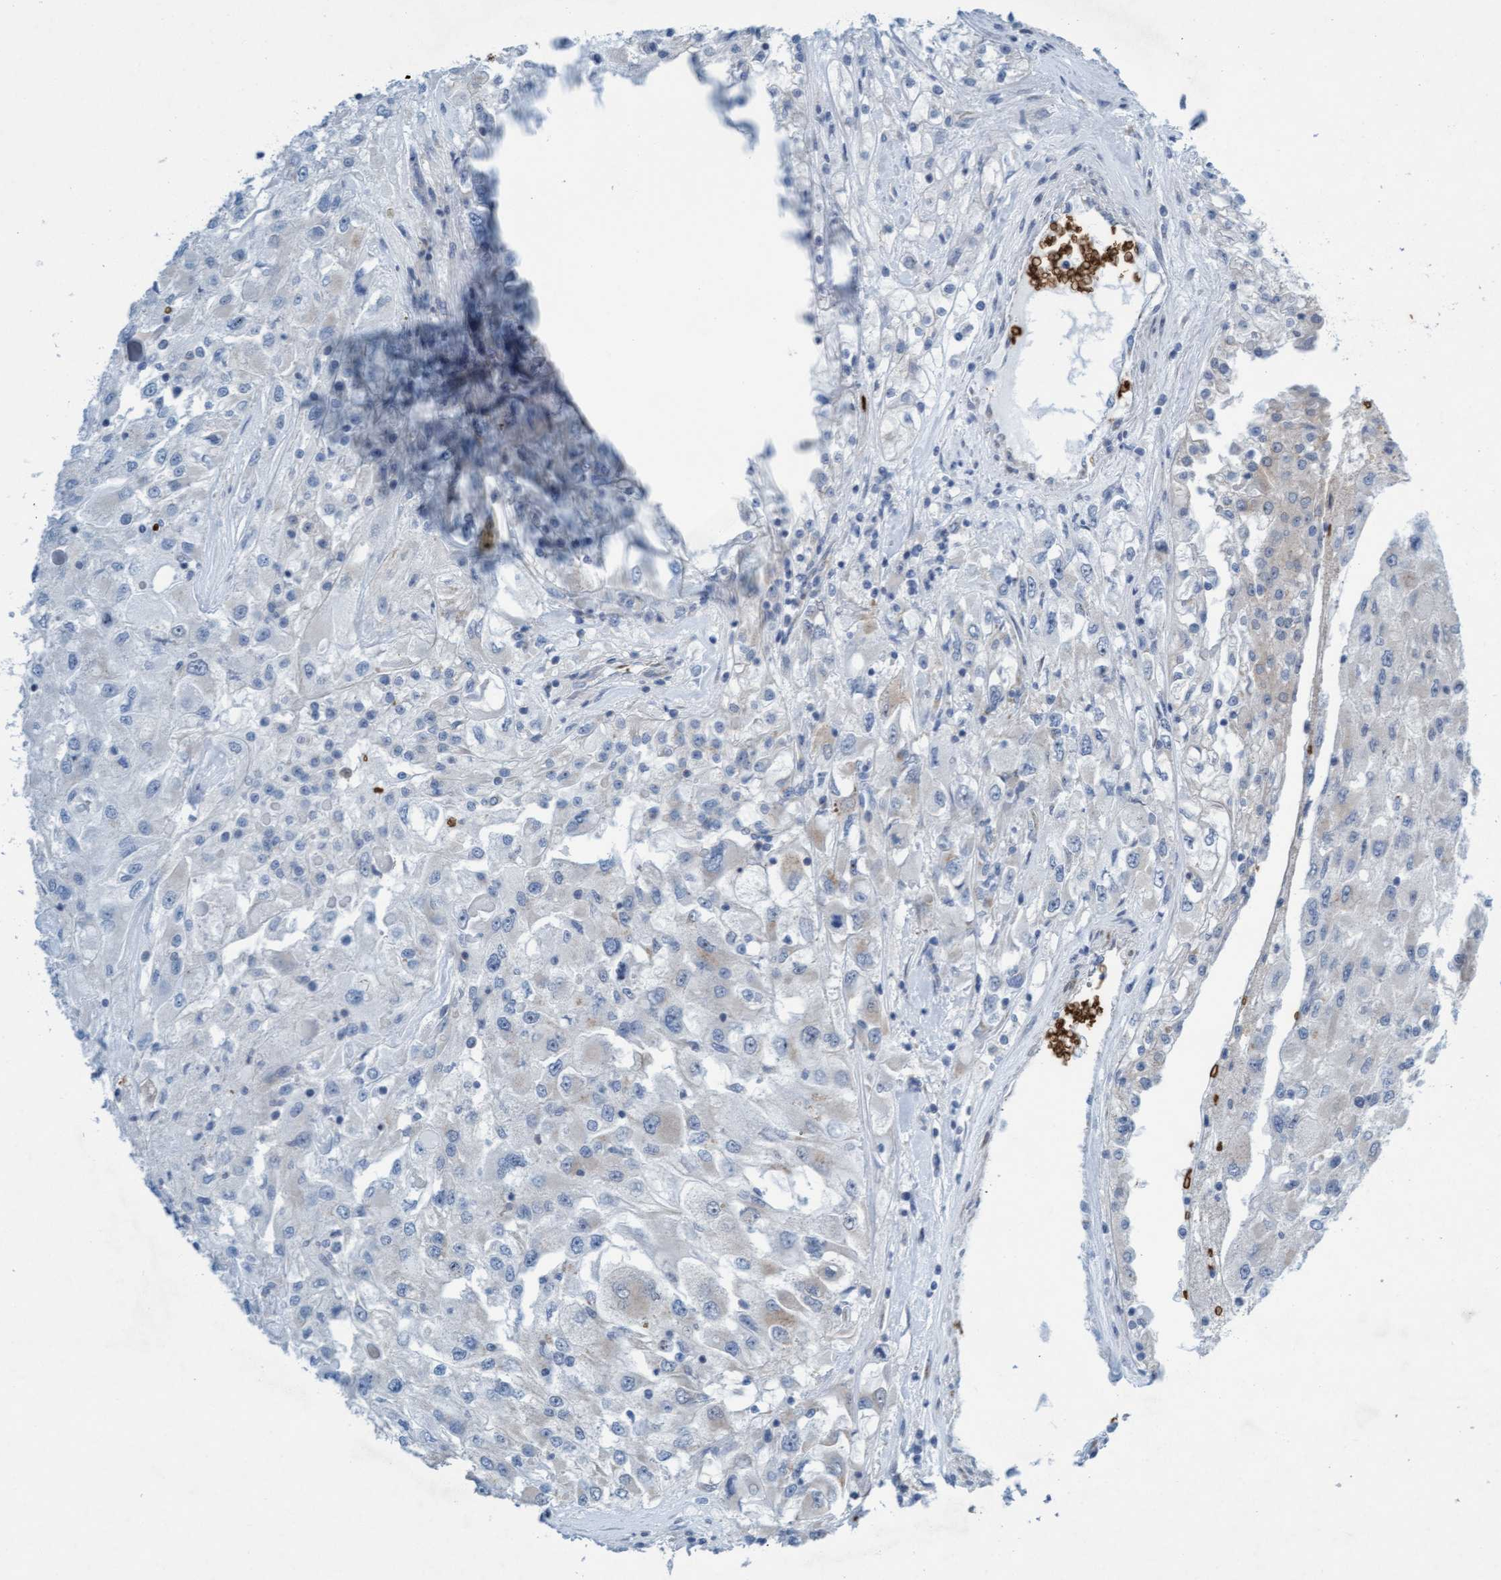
{"staining": {"intensity": "negative", "quantity": "none", "location": "none"}, "tissue": "renal cancer", "cell_type": "Tumor cells", "image_type": "cancer", "snomed": [{"axis": "morphology", "description": "Adenocarcinoma, NOS"}, {"axis": "topography", "description": "Kidney"}], "caption": "The IHC photomicrograph has no significant expression in tumor cells of adenocarcinoma (renal) tissue.", "gene": "SPEM2", "patient": {"sex": "female", "age": 52}}